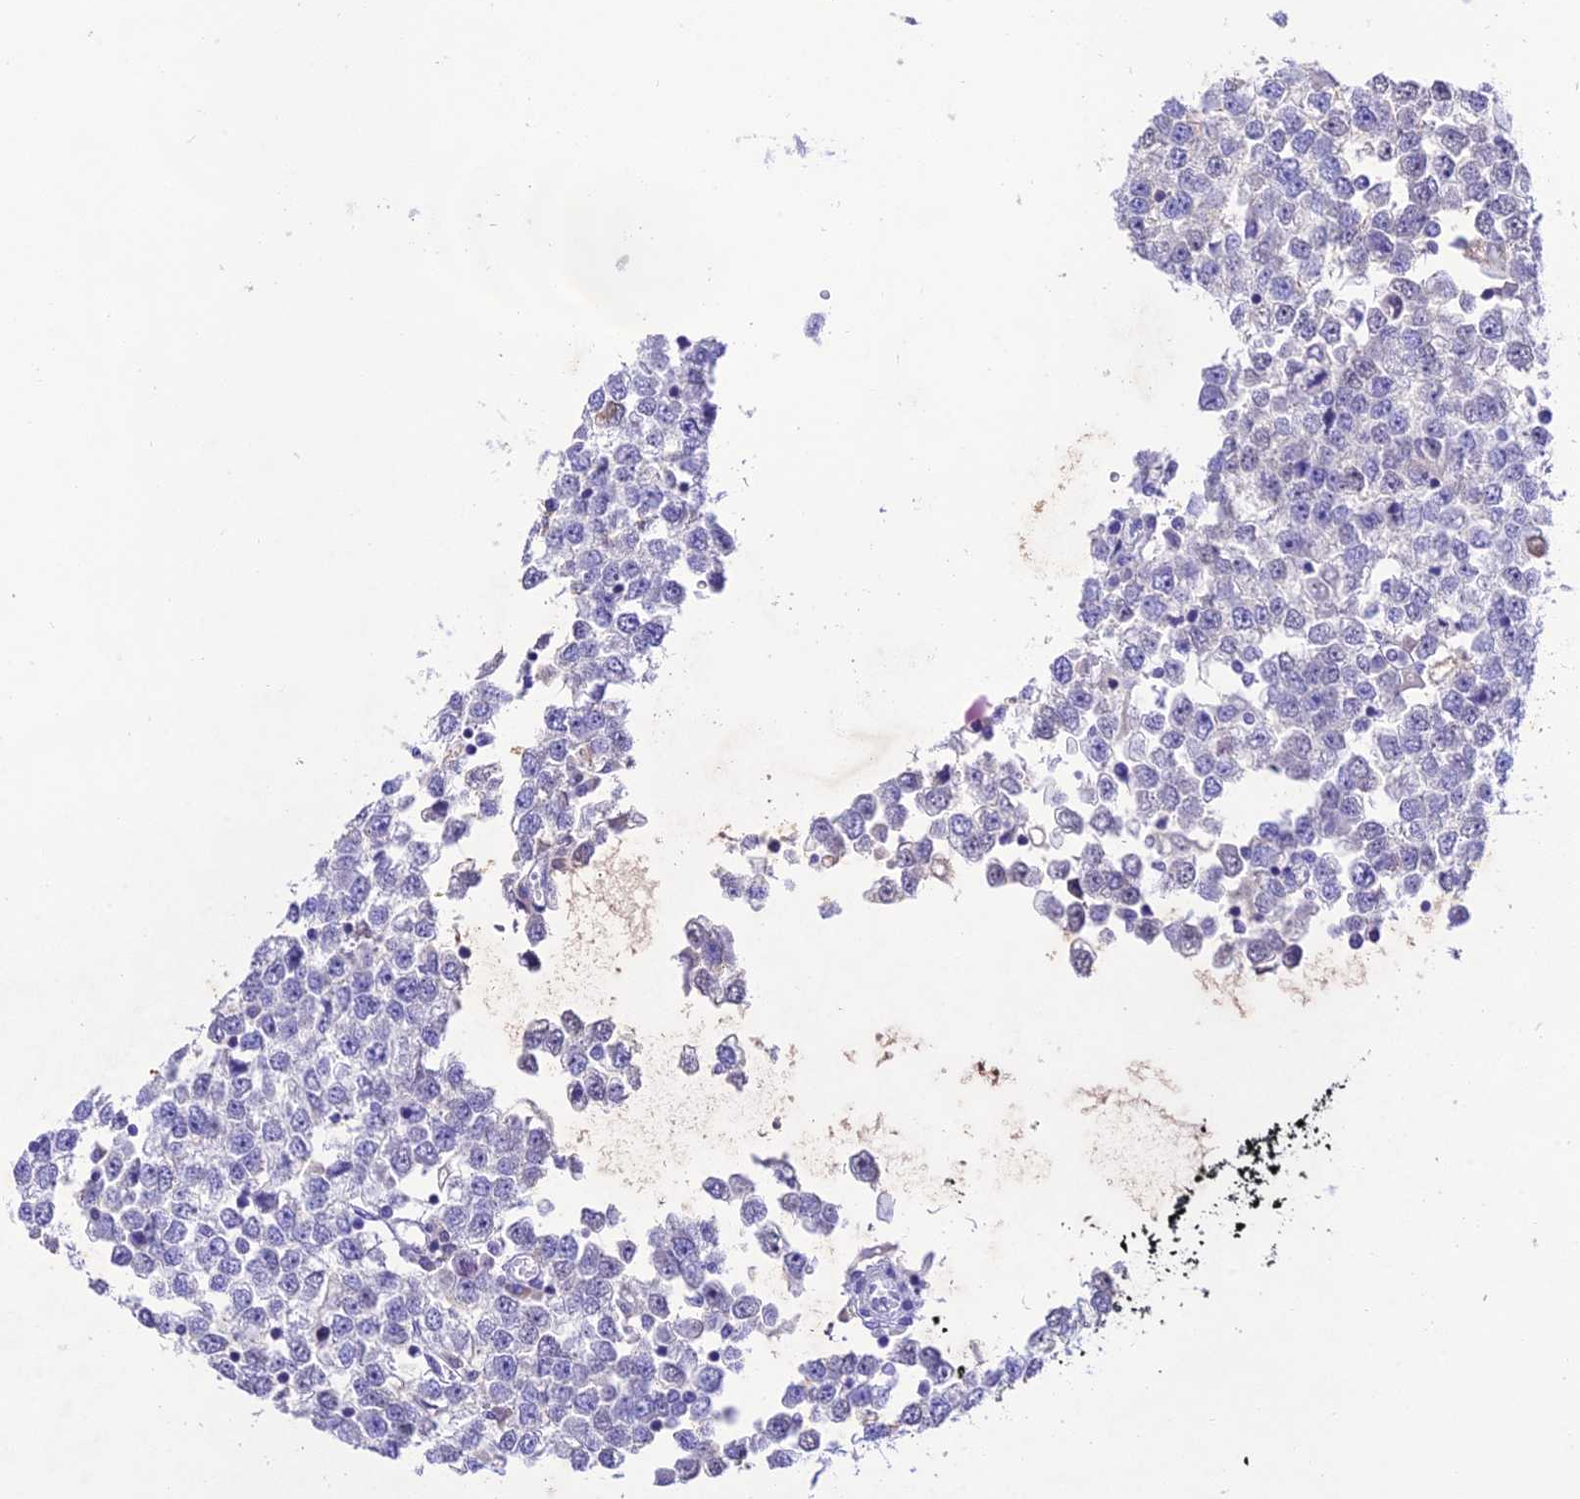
{"staining": {"intensity": "negative", "quantity": "none", "location": "none"}, "tissue": "testis cancer", "cell_type": "Tumor cells", "image_type": "cancer", "snomed": [{"axis": "morphology", "description": "Seminoma, NOS"}, {"axis": "topography", "description": "Testis"}], "caption": "Immunohistochemical staining of testis cancer displays no significant positivity in tumor cells.", "gene": "NLRP6", "patient": {"sex": "male", "age": 65}}